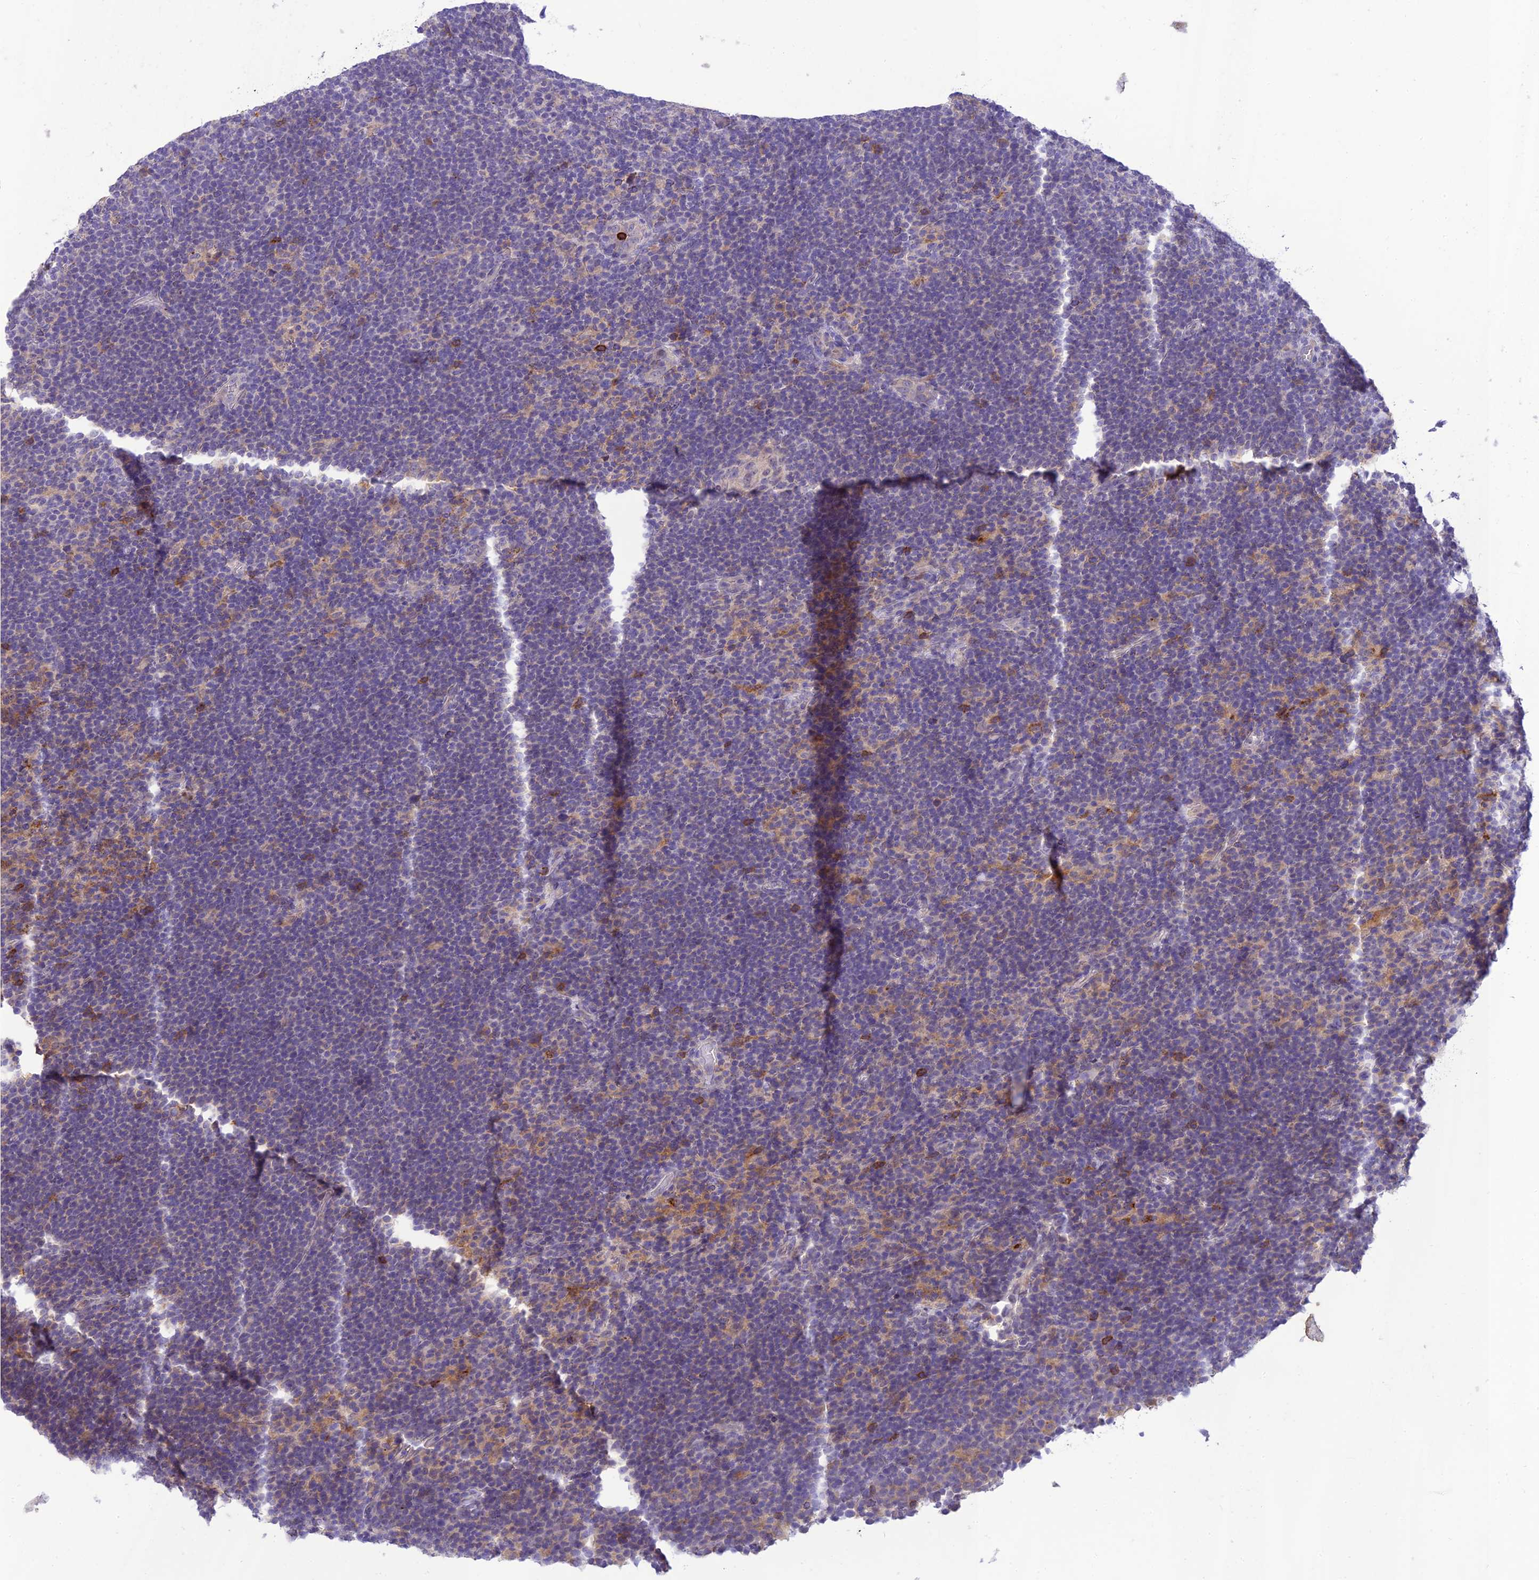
{"staining": {"intensity": "negative", "quantity": "none", "location": "none"}, "tissue": "lymphoma", "cell_type": "Tumor cells", "image_type": "cancer", "snomed": [{"axis": "morphology", "description": "Hodgkin's disease, NOS"}, {"axis": "topography", "description": "Lymph node"}], "caption": "Immunohistochemistry of Hodgkin's disease shows no staining in tumor cells.", "gene": "ITGAE", "patient": {"sex": "female", "age": 57}}